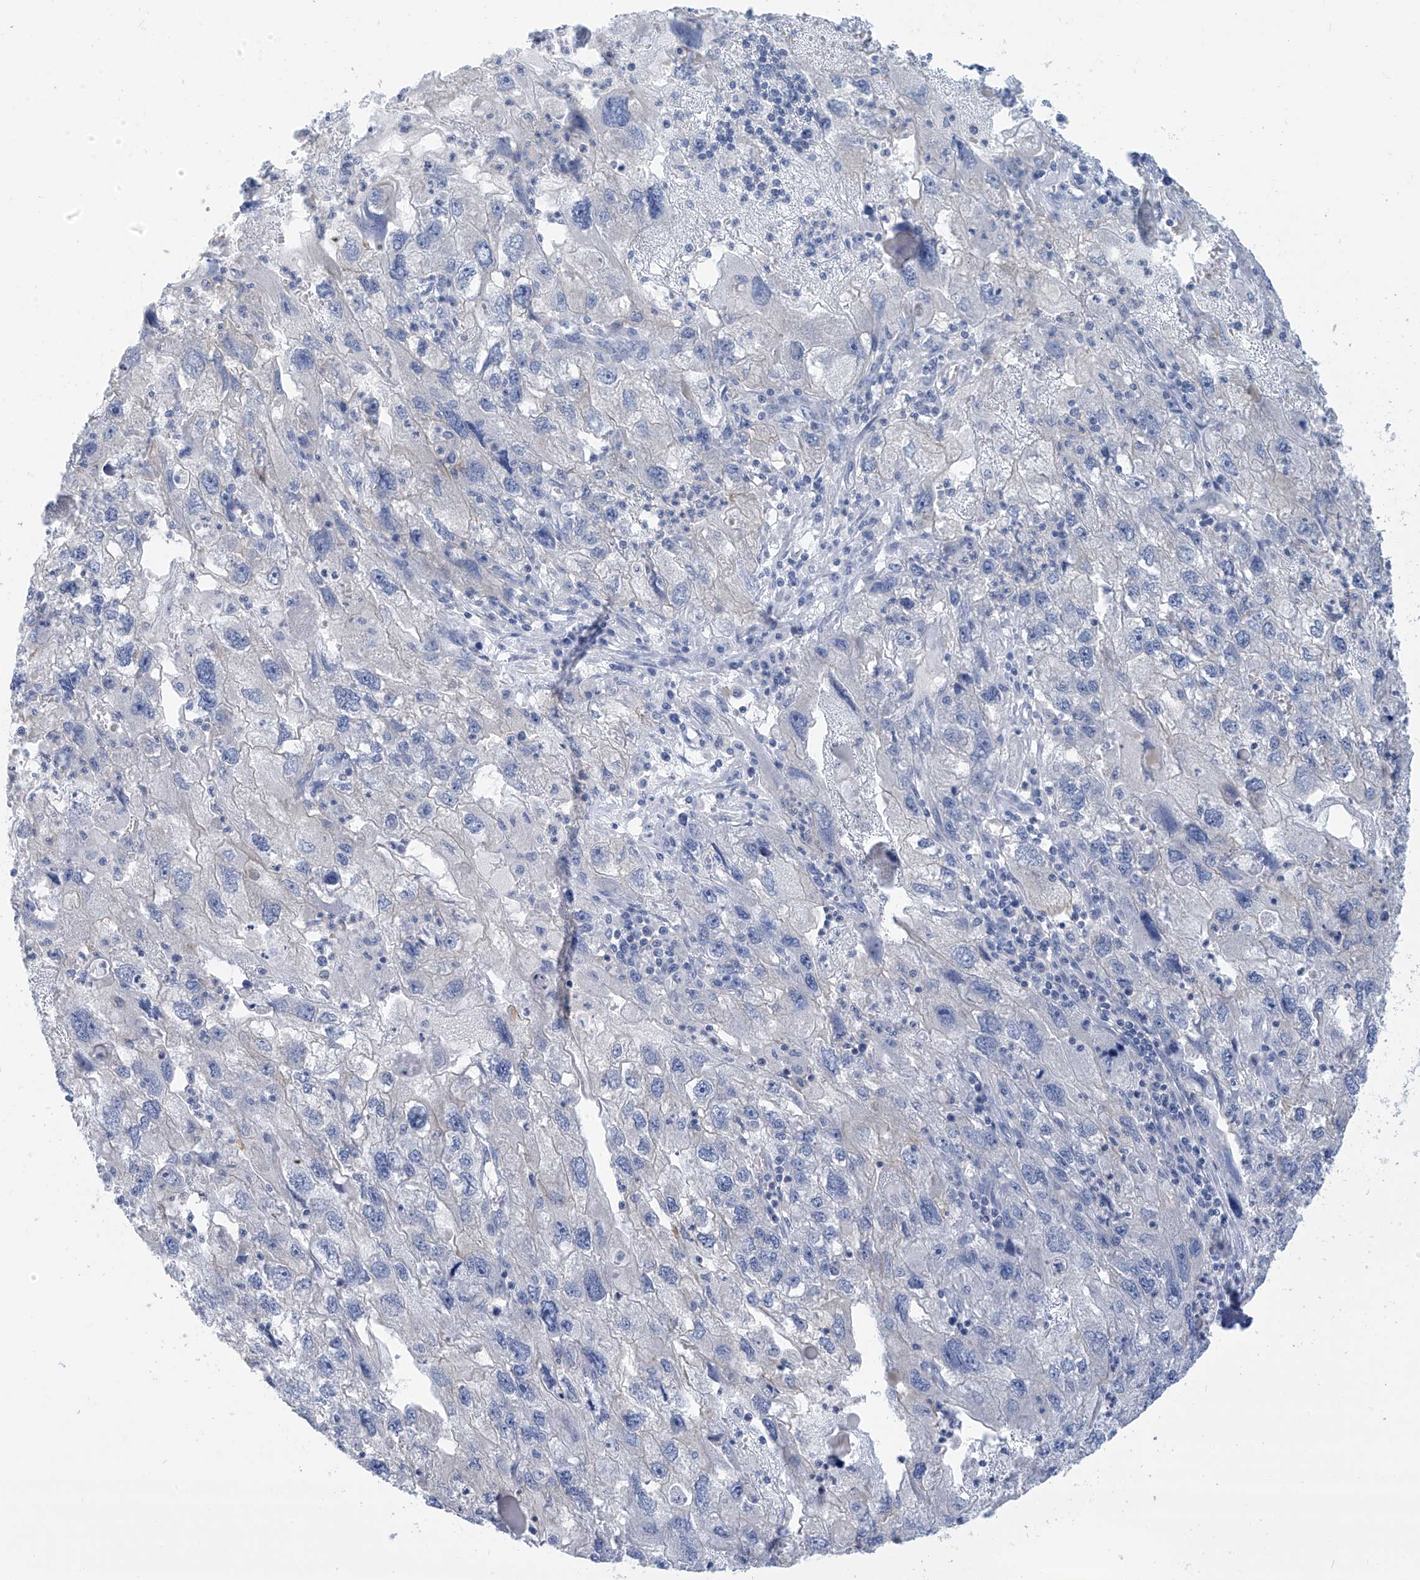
{"staining": {"intensity": "negative", "quantity": "none", "location": "none"}, "tissue": "endometrial cancer", "cell_type": "Tumor cells", "image_type": "cancer", "snomed": [{"axis": "morphology", "description": "Adenocarcinoma, NOS"}, {"axis": "topography", "description": "Endometrium"}], "caption": "The immunohistochemistry (IHC) photomicrograph has no significant expression in tumor cells of endometrial cancer (adenocarcinoma) tissue.", "gene": "SLC6A12", "patient": {"sex": "female", "age": 49}}